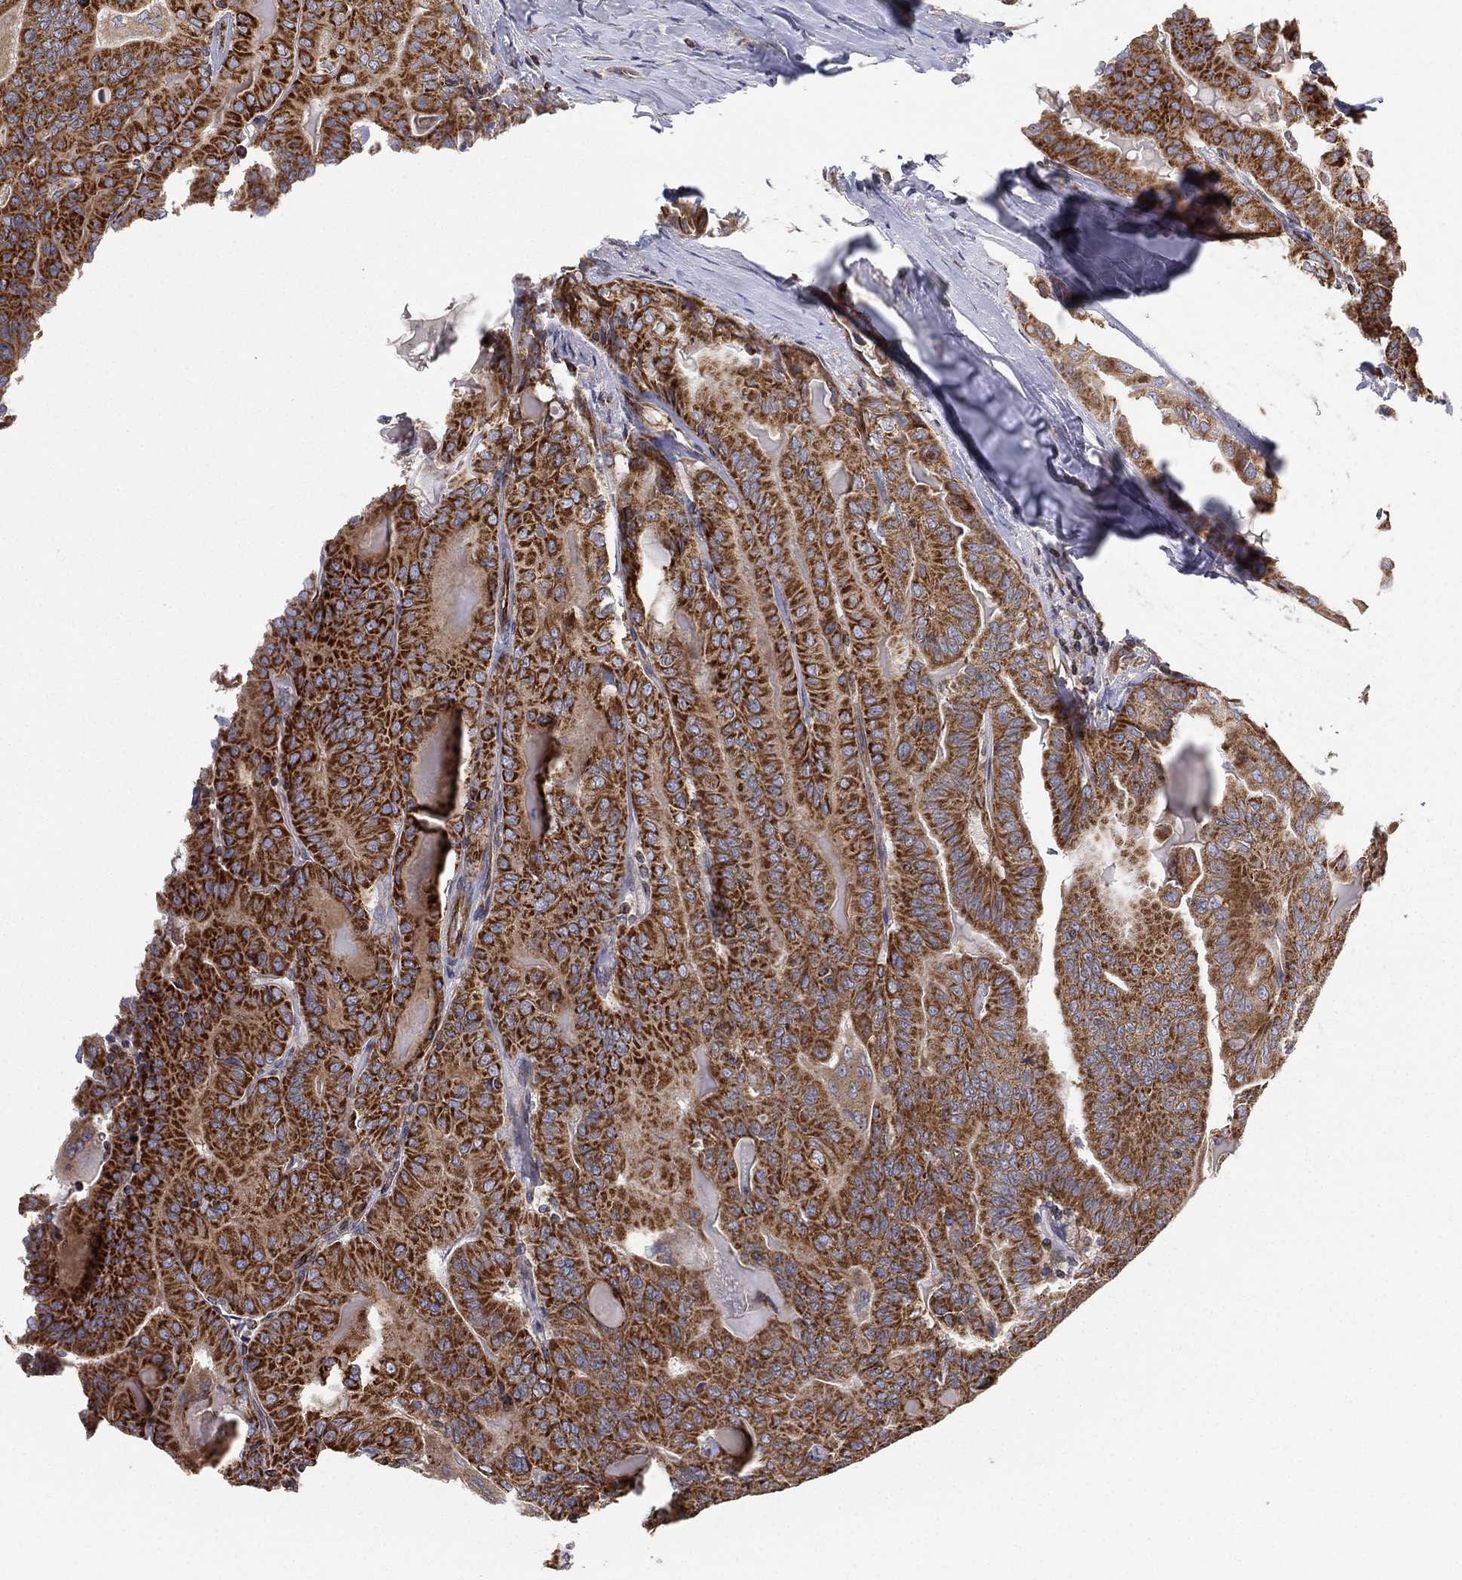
{"staining": {"intensity": "strong", "quantity": ">75%", "location": "cytoplasmic/membranous"}, "tissue": "thyroid cancer", "cell_type": "Tumor cells", "image_type": "cancer", "snomed": [{"axis": "morphology", "description": "Papillary adenocarcinoma, NOS"}, {"axis": "topography", "description": "Thyroid gland"}], "caption": "Immunohistochemical staining of thyroid cancer reveals high levels of strong cytoplasmic/membranous protein expression in approximately >75% of tumor cells.", "gene": "CYB5B", "patient": {"sex": "female", "age": 68}}